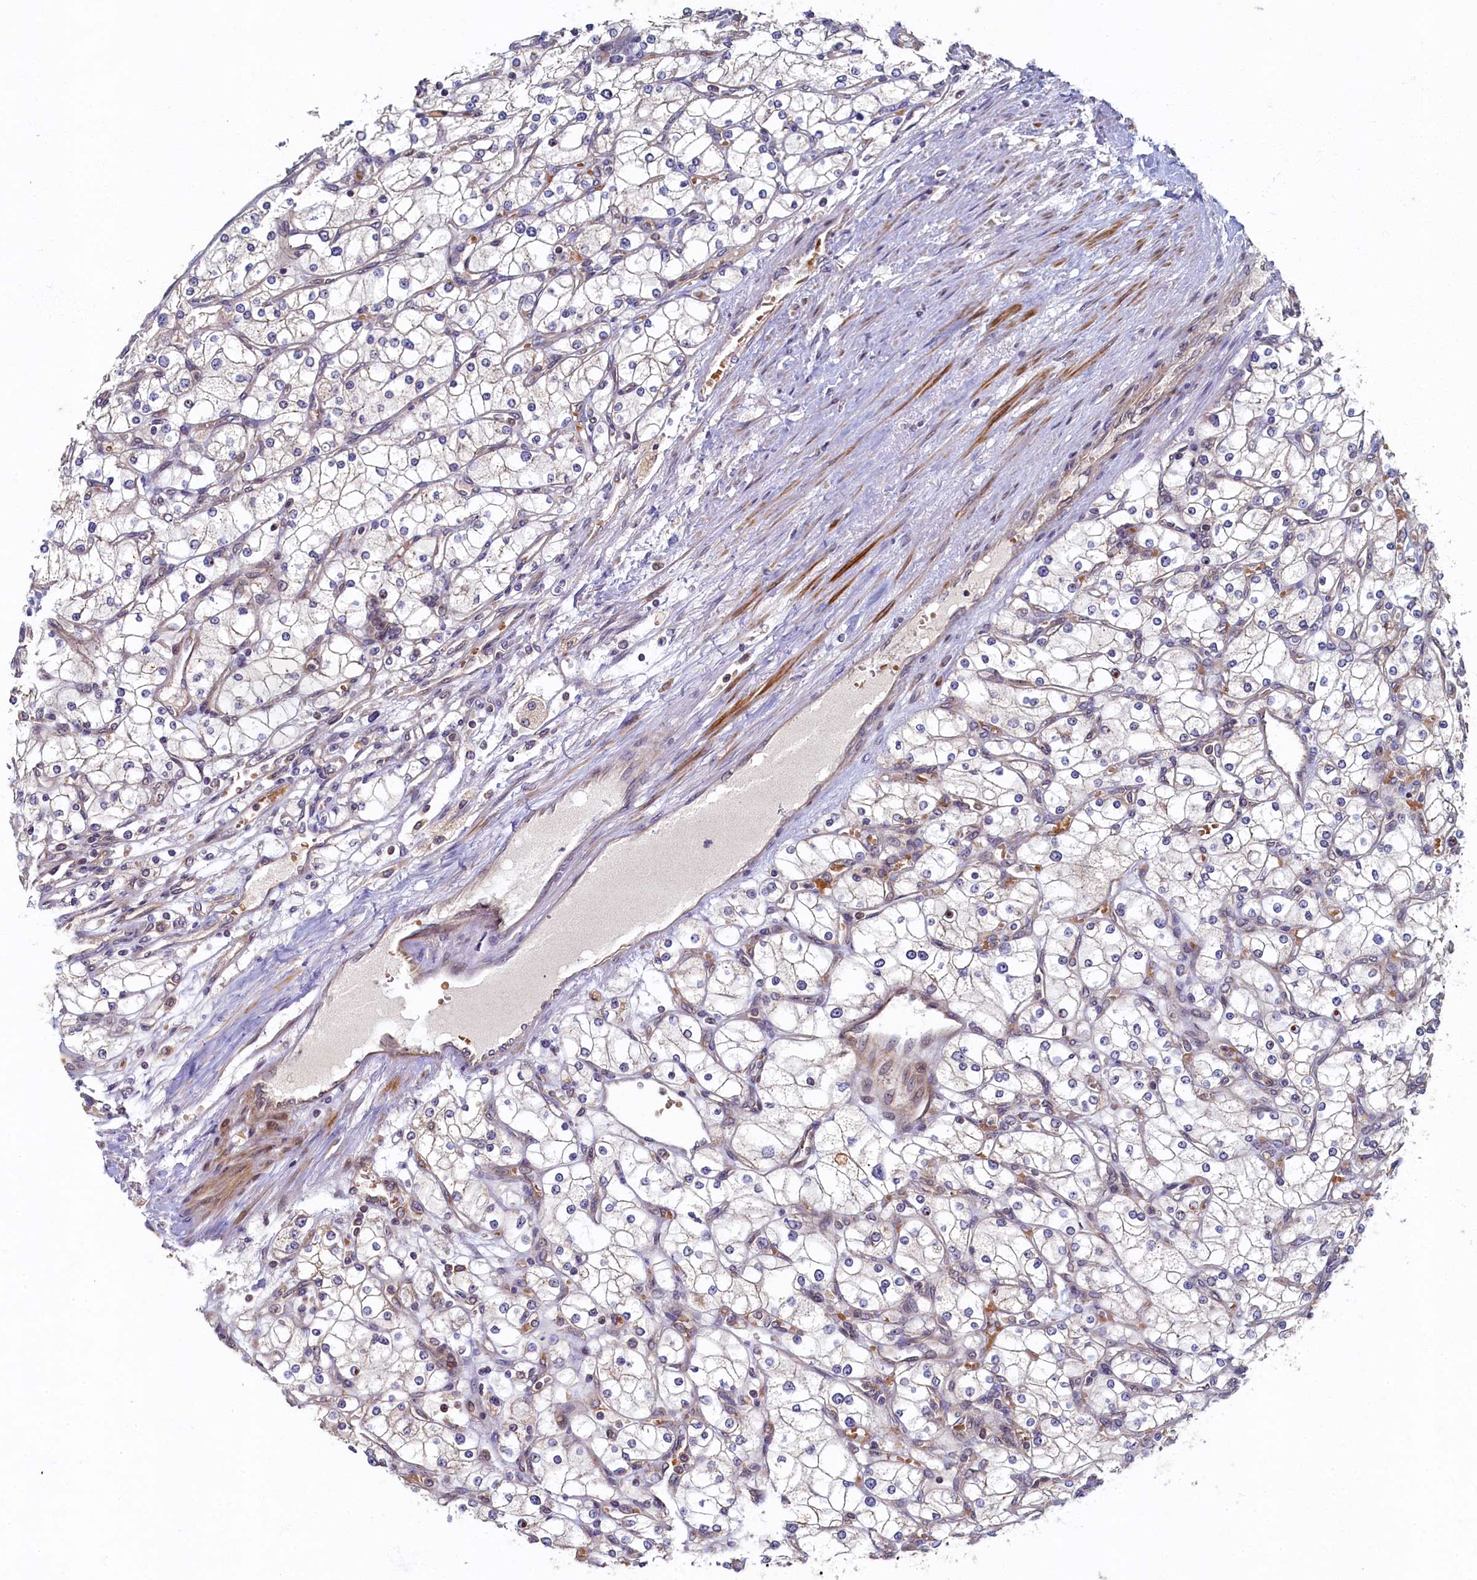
{"staining": {"intensity": "negative", "quantity": "none", "location": "none"}, "tissue": "renal cancer", "cell_type": "Tumor cells", "image_type": "cancer", "snomed": [{"axis": "morphology", "description": "Adenocarcinoma, NOS"}, {"axis": "topography", "description": "Kidney"}], "caption": "Renal adenocarcinoma was stained to show a protein in brown. There is no significant expression in tumor cells. (DAB (3,3'-diaminobenzidine) immunohistochemistry visualized using brightfield microscopy, high magnification).", "gene": "CEP20", "patient": {"sex": "male", "age": 80}}